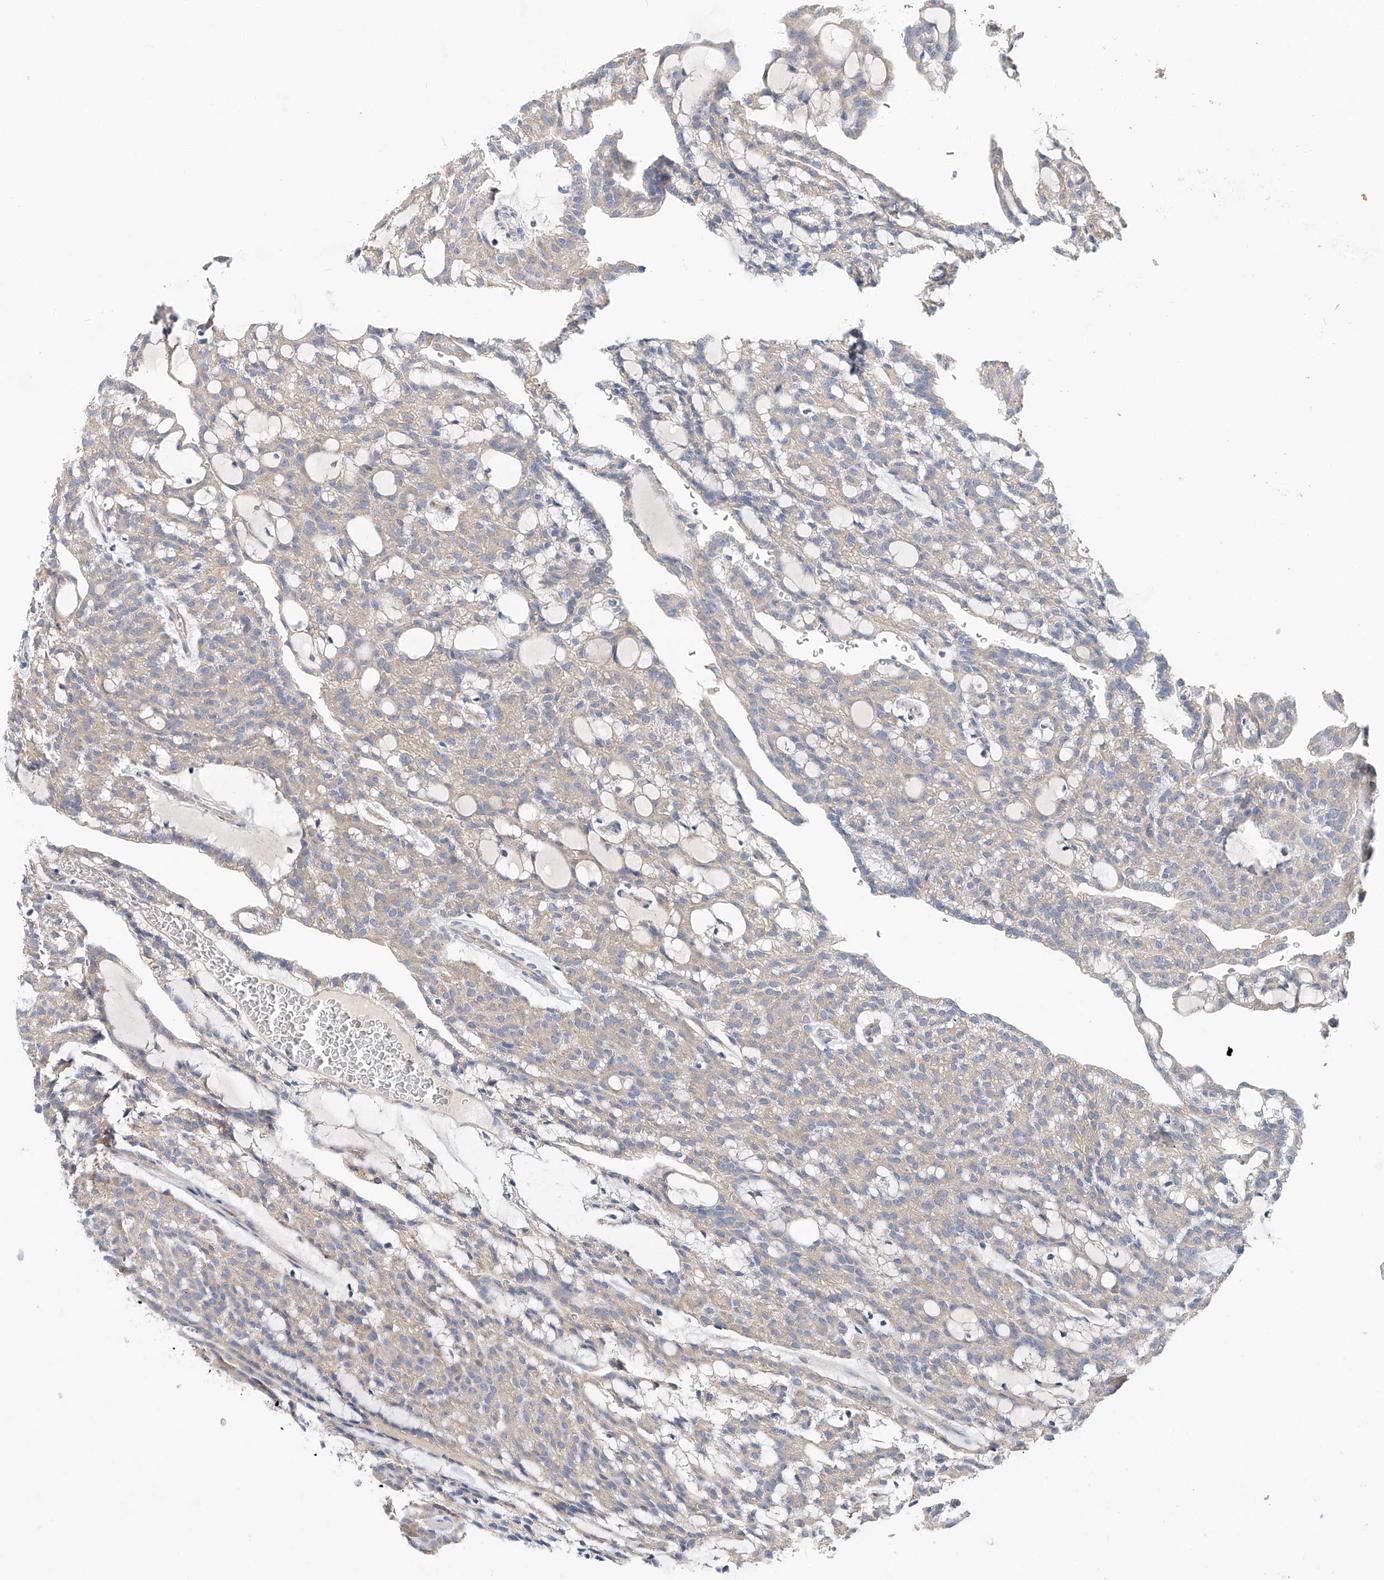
{"staining": {"intensity": "negative", "quantity": "none", "location": "none"}, "tissue": "renal cancer", "cell_type": "Tumor cells", "image_type": "cancer", "snomed": [{"axis": "morphology", "description": "Adenocarcinoma, NOS"}, {"axis": "topography", "description": "Kidney"}], "caption": "Human renal adenocarcinoma stained for a protein using IHC exhibits no expression in tumor cells.", "gene": "SLC22A7", "patient": {"sex": "male", "age": 63}}